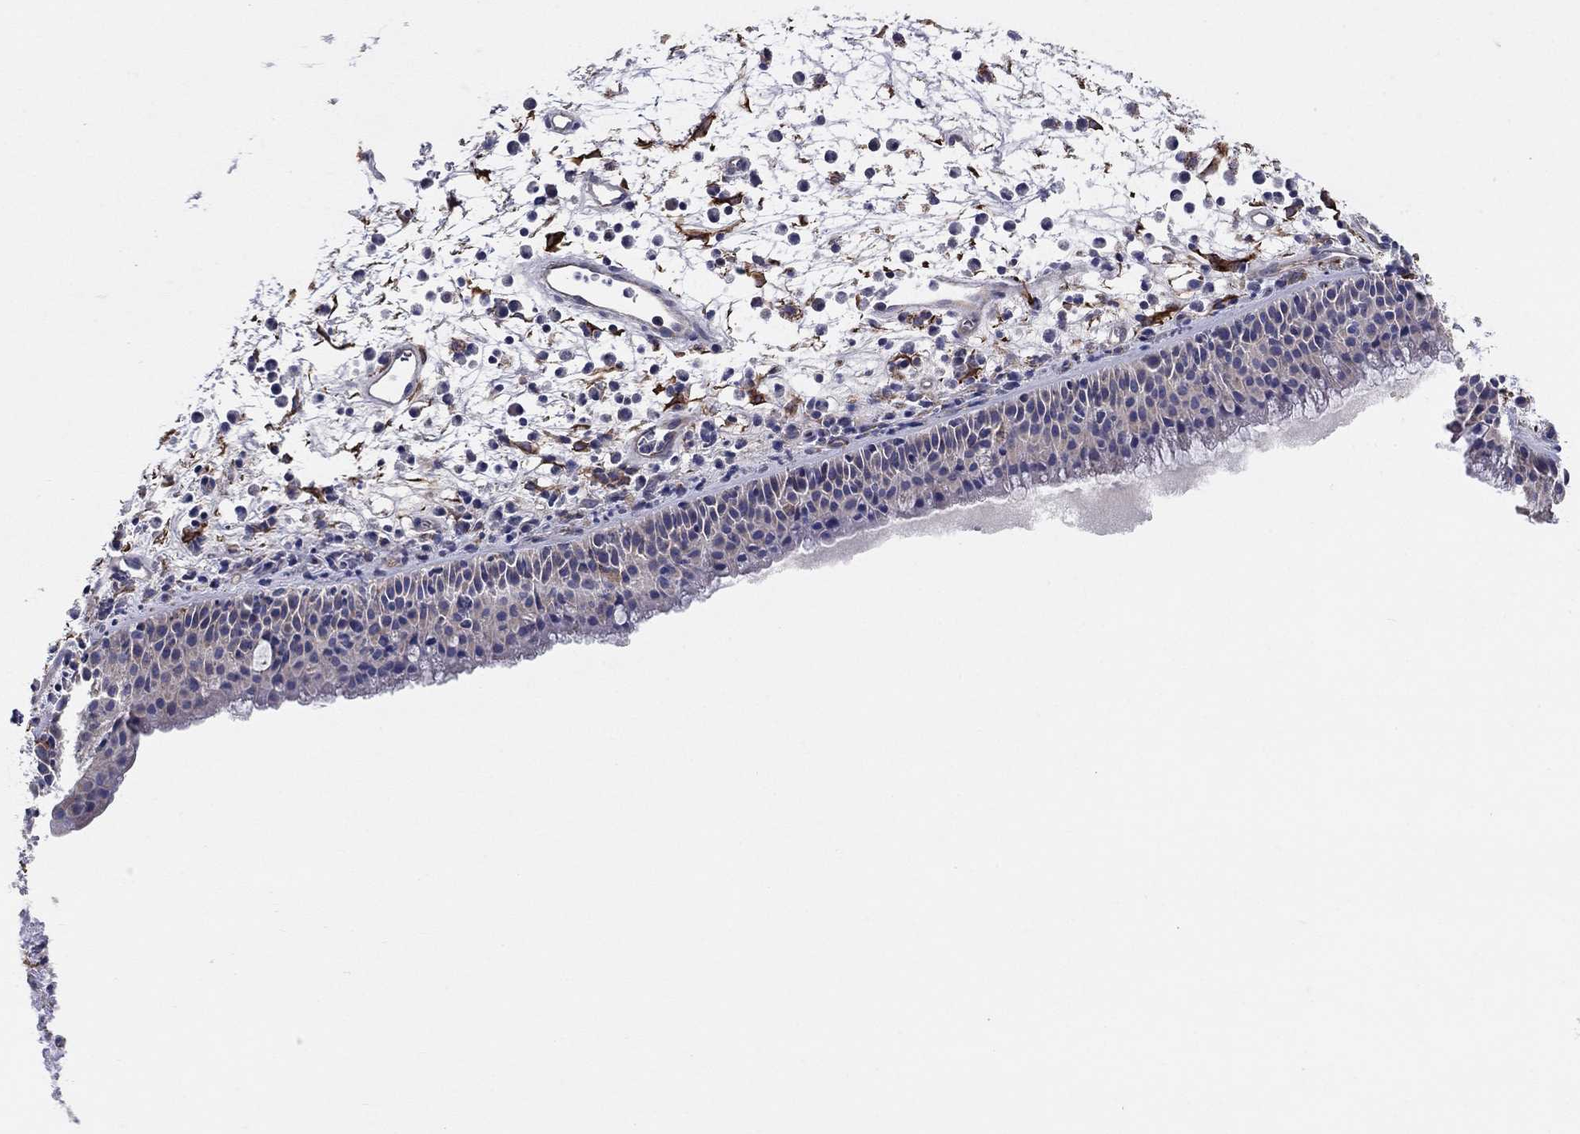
{"staining": {"intensity": "negative", "quantity": "none", "location": "none"}, "tissue": "nasopharynx", "cell_type": "Respiratory epithelial cells", "image_type": "normal", "snomed": [{"axis": "morphology", "description": "Normal tissue, NOS"}, {"axis": "topography", "description": "Nasopharynx"}], "caption": "Image shows no protein expression in respiratory epithelial cells of unremarkable nasopharynx. (Immunohistochemistry, brightfield microscopy, high magnification).", "gene": "EMP2", "patient": {"sex": "female", "age": 73}}